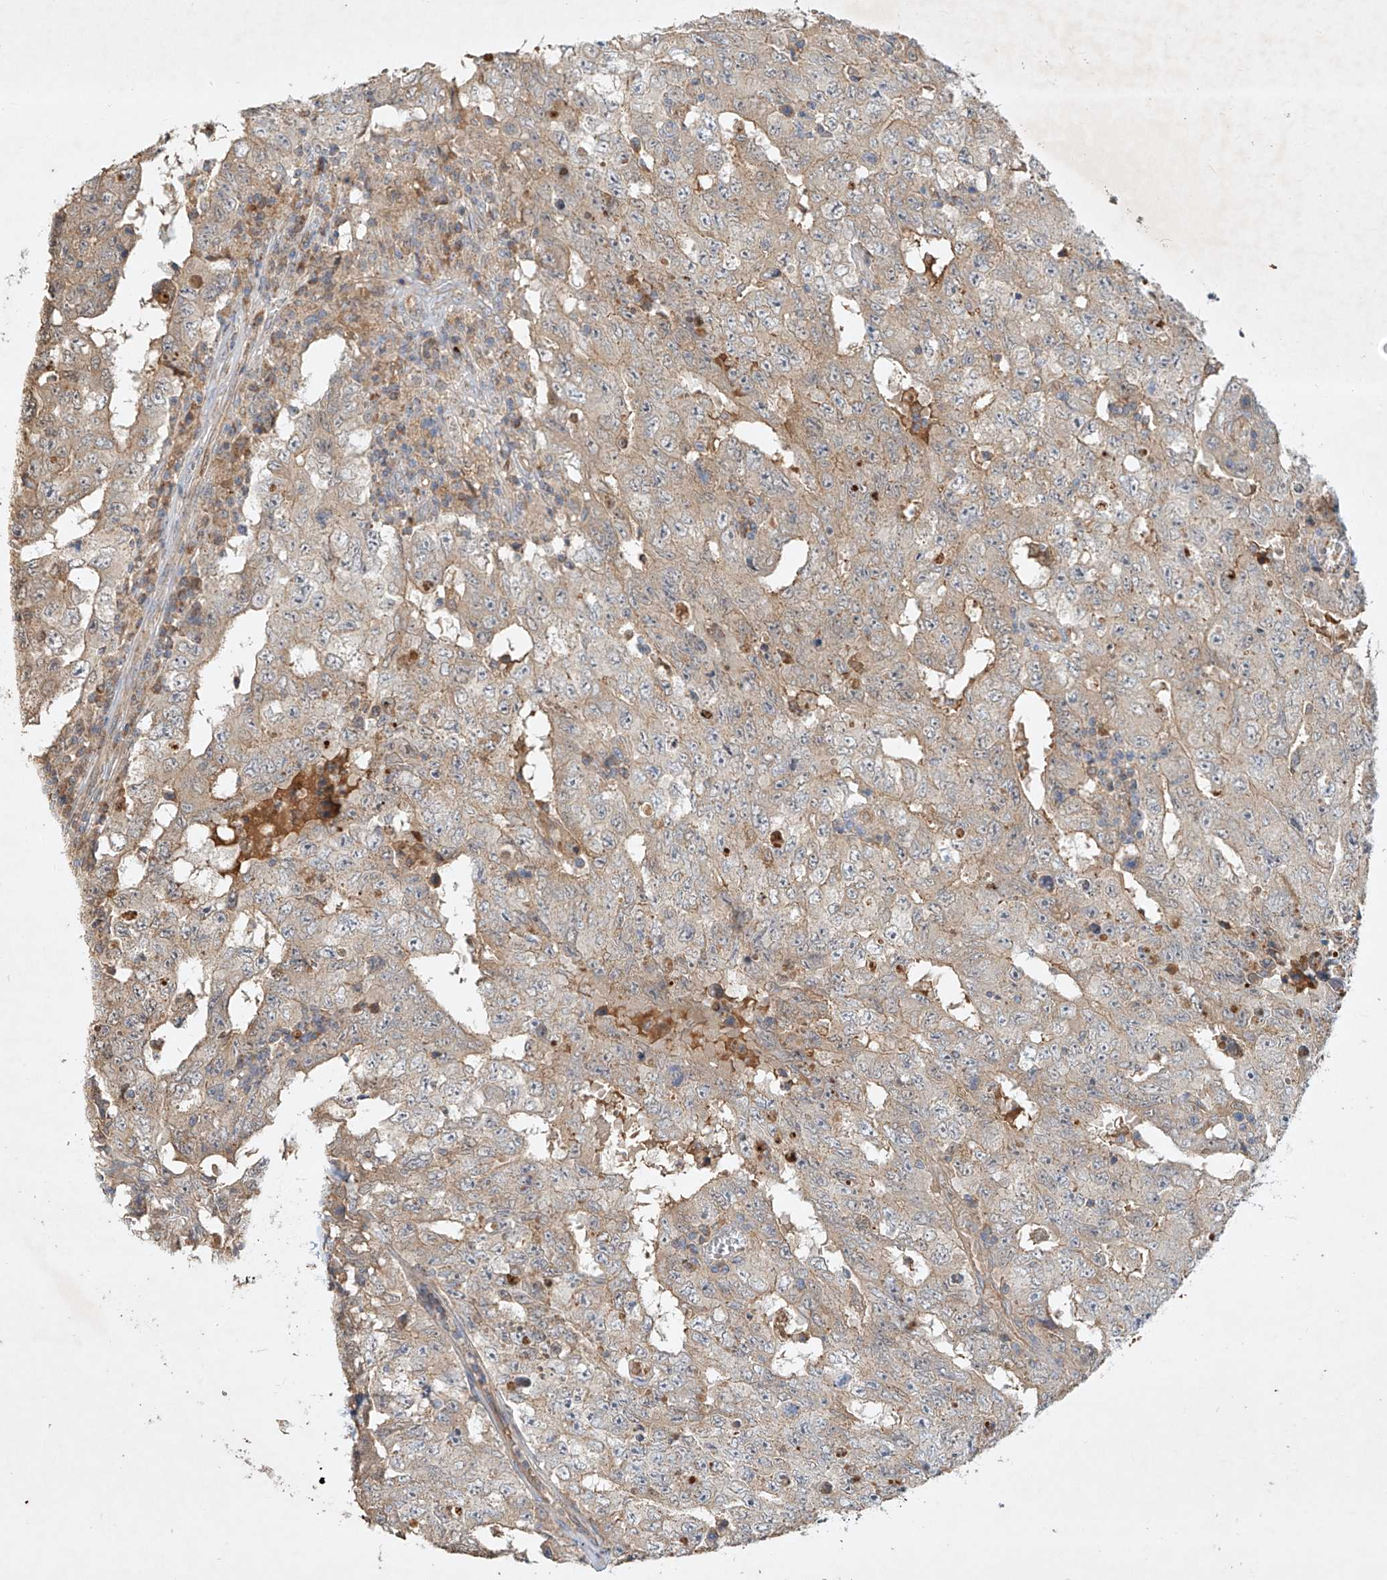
{"staining": {"intensity": "weak", "quantity": "25%-75%", "location": "cytoplasmic/membranous"}, "tissue": "testis cancer", "cell_type": "Tumor cells", "image_type": "cancer", "snomed": [{"axis": "morphology", "description": "Carcinoma, Embryonal, NOS"}, {"axis": "topography", "description": "Testis"}], "caption": "Tumor cells demonstrate weak cytoplasmic/membranous positivity in about 25%-75% of cells in testis embryonal carcinoma.", "gene": "KPNA7", "patient": {"sex": "male", "age": 26}}